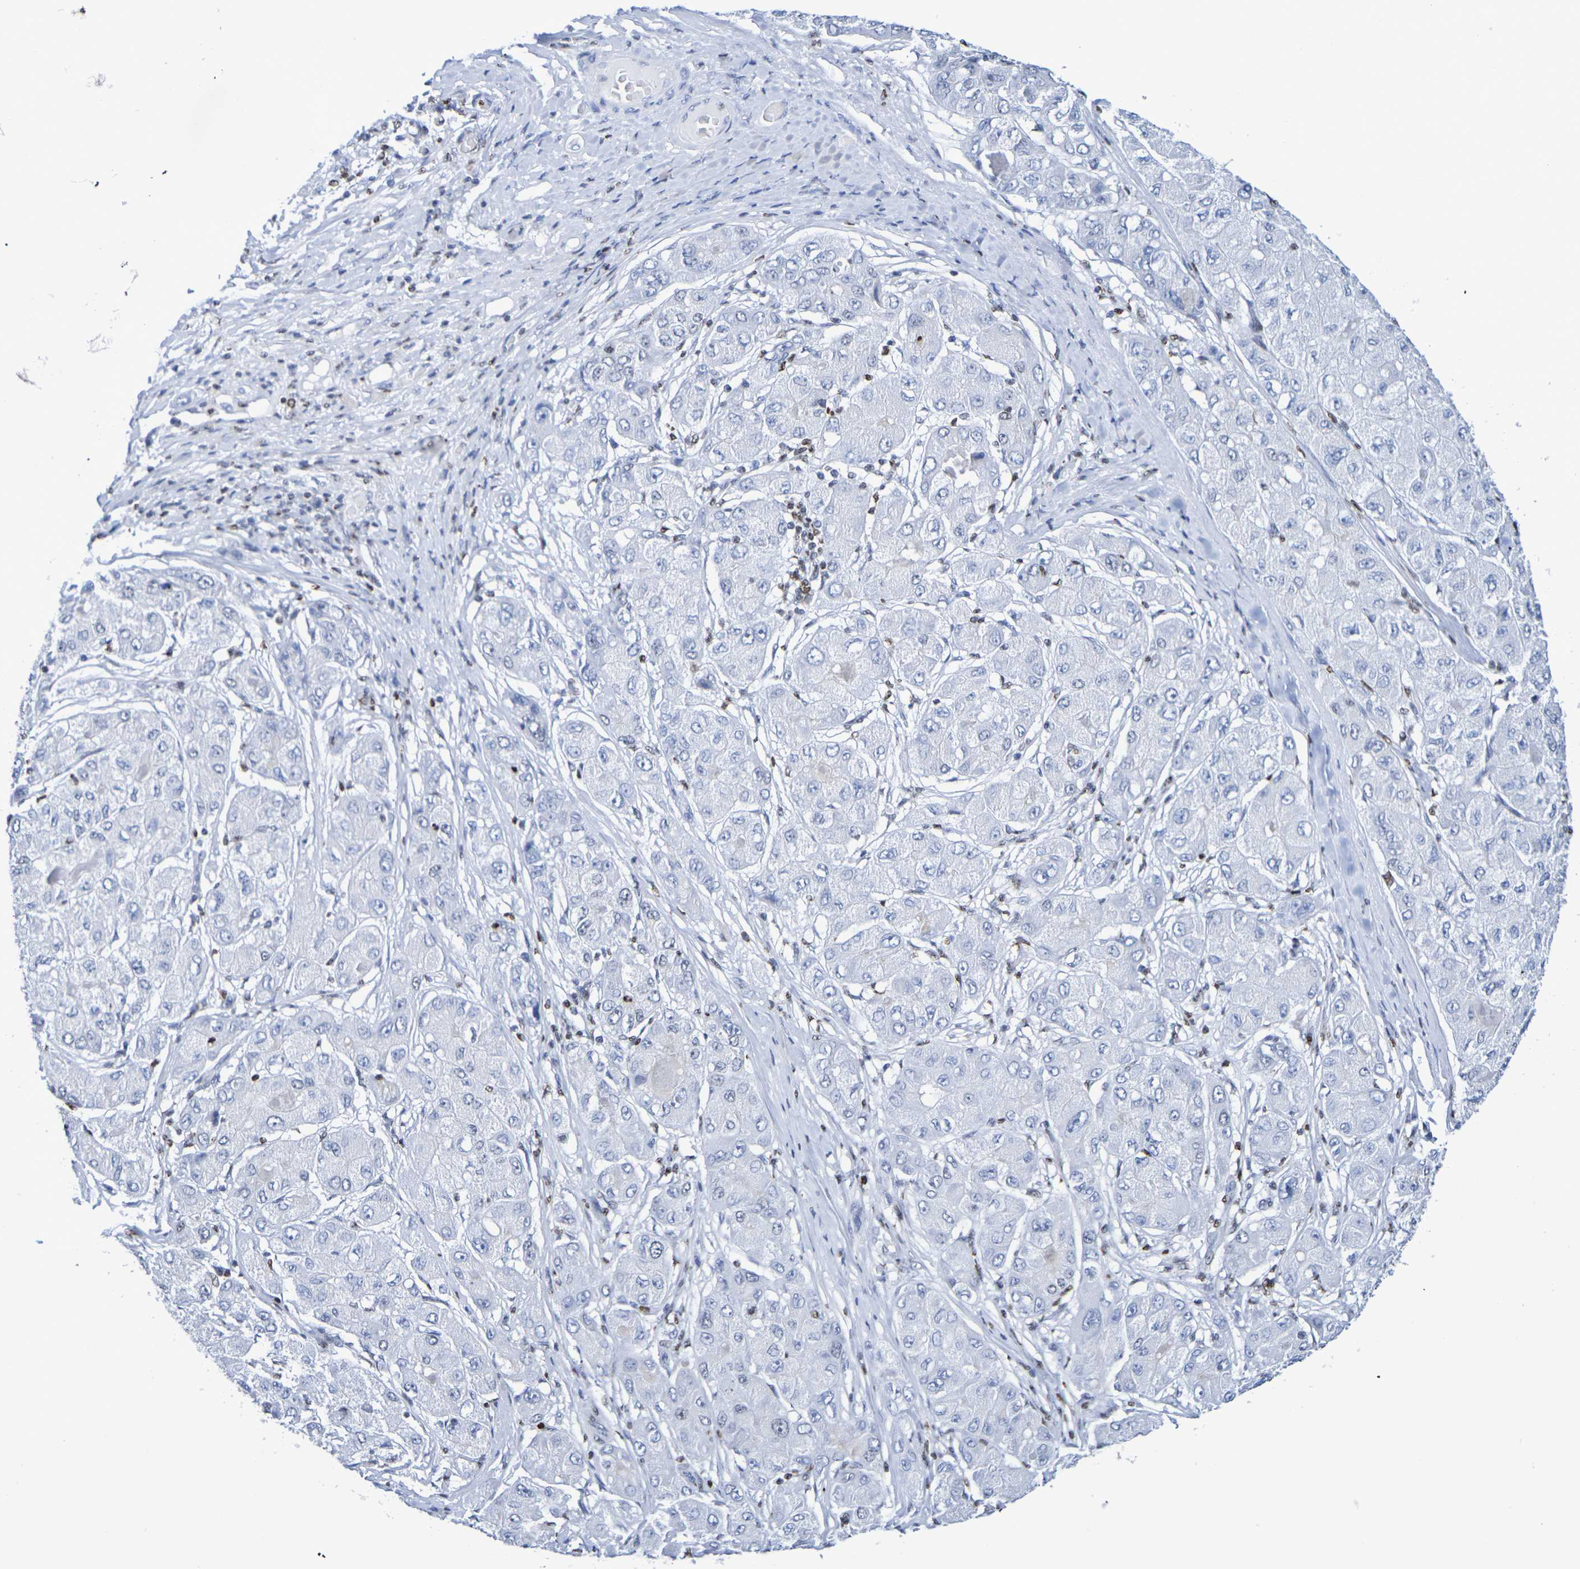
{"staining": {"intensity": "negative", "quantity": "none", "location": "none"}, "tissue": "liver cancer", "cell_type": "Tumor cells", "image_type": "cancer", "snomed": [{"axis": "morphology", "description": "Carcinoma, Hepatocellular, NOS"}, {"axis": "topography", "description": "Liver"}], "caption": "Tumor cells show no significant staining in liver cancer (hepatocellular carcinoma).", "gene": "H1-5", "patient": {"sex": "male", "age": 80}}